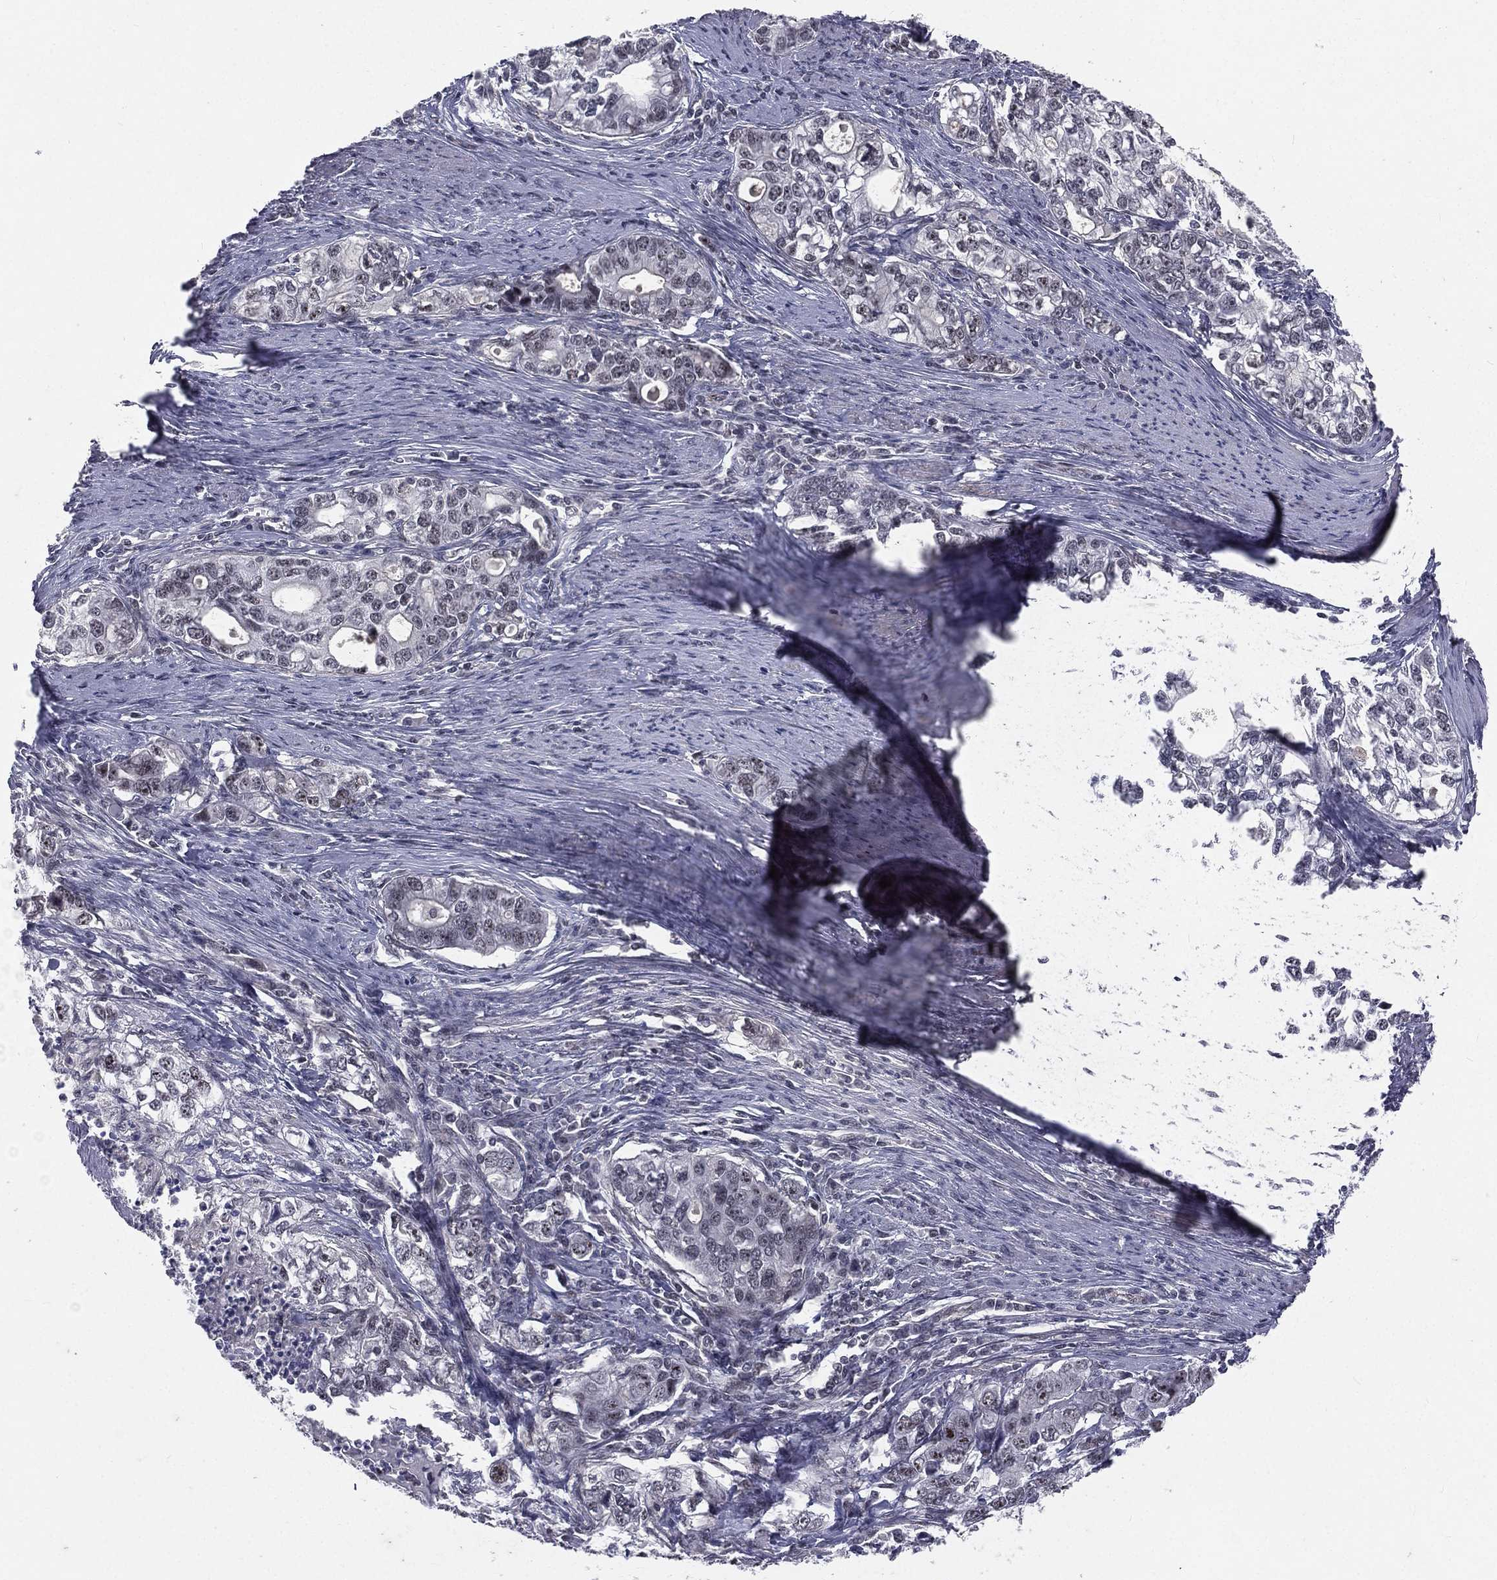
{"staining": {"intensity": "negative", "quantity": "none", "location": "none"}, "tissue": "stomach cancer", "cell_type": "Tumor cells", "image_type": "cancer", "snomed": [{"axis": "morphology", "description": "Adenocarcinoma, NOS"}, {"axis": "topography", "description": "Stomach, lower"}], "caption": "Immunohistochemistry (IHC) photomicrograph of neoplastic tissue: stomach cancer (adenocarcinoma) stained with DAB (3,3'-diaminobenzidine) shows no significant protein expression in tumor cells. Nuclei are stained in blue.", "gene": "MORC2", "patient": {"sex": "female", "age": 72}}